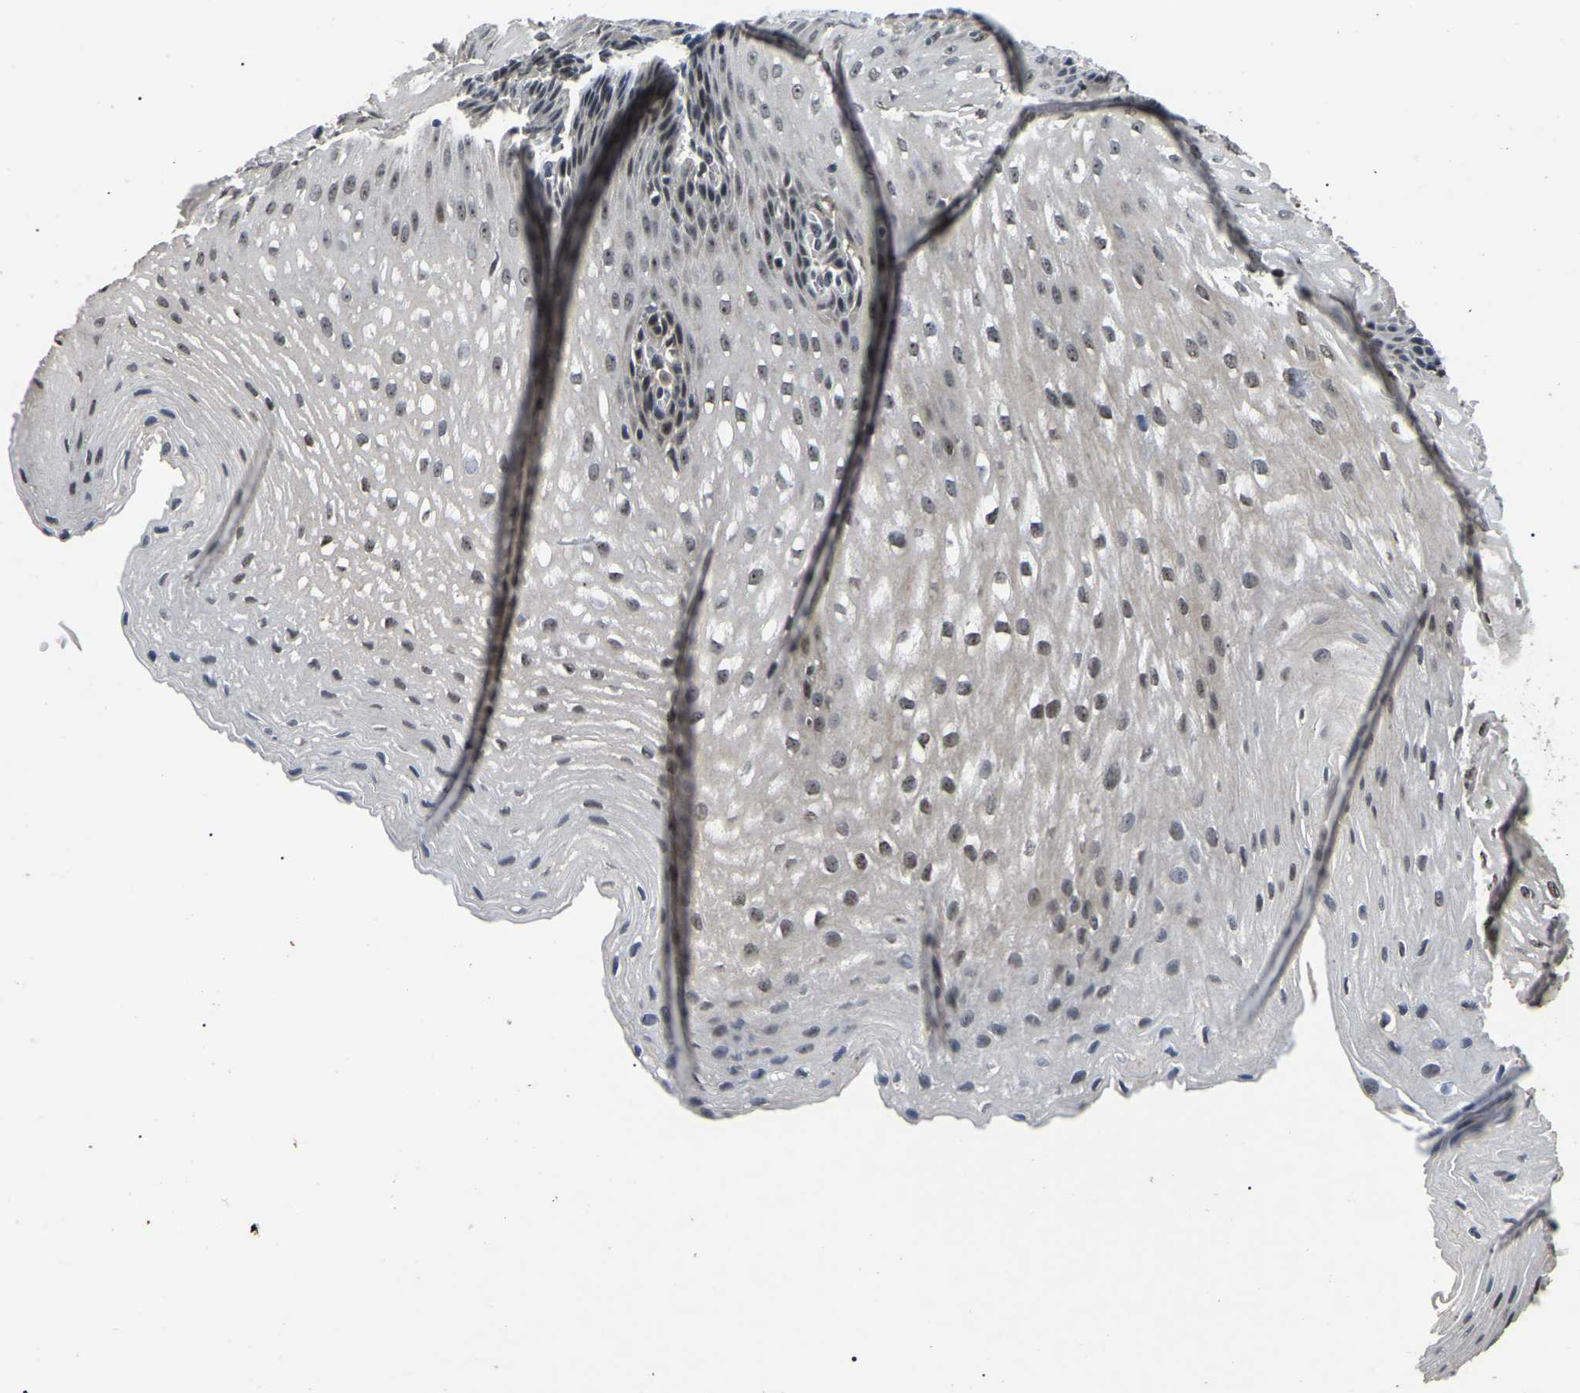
{"staining": {"intensity": "weak", "quantity": "25%-75%", "location": "nuclear"}, "tissue": "esophagus", "cell_type": "Squamous epithelial cells", "image_type": "normal", "snomed": [{"axis": "morphology", "description": "Normal tissue, NOS"}, {"axis": "topography", "description": "Esophagus"}], "caption": "This micrograph demonstrates immunohistochemistry (IHC) staining of normal esophagus, with low weak nuclear positivity in about 25%-75% of squamous epithelial cells.", "gene": "PPM1E", "patient": {"sex": "male", "age": 48}}